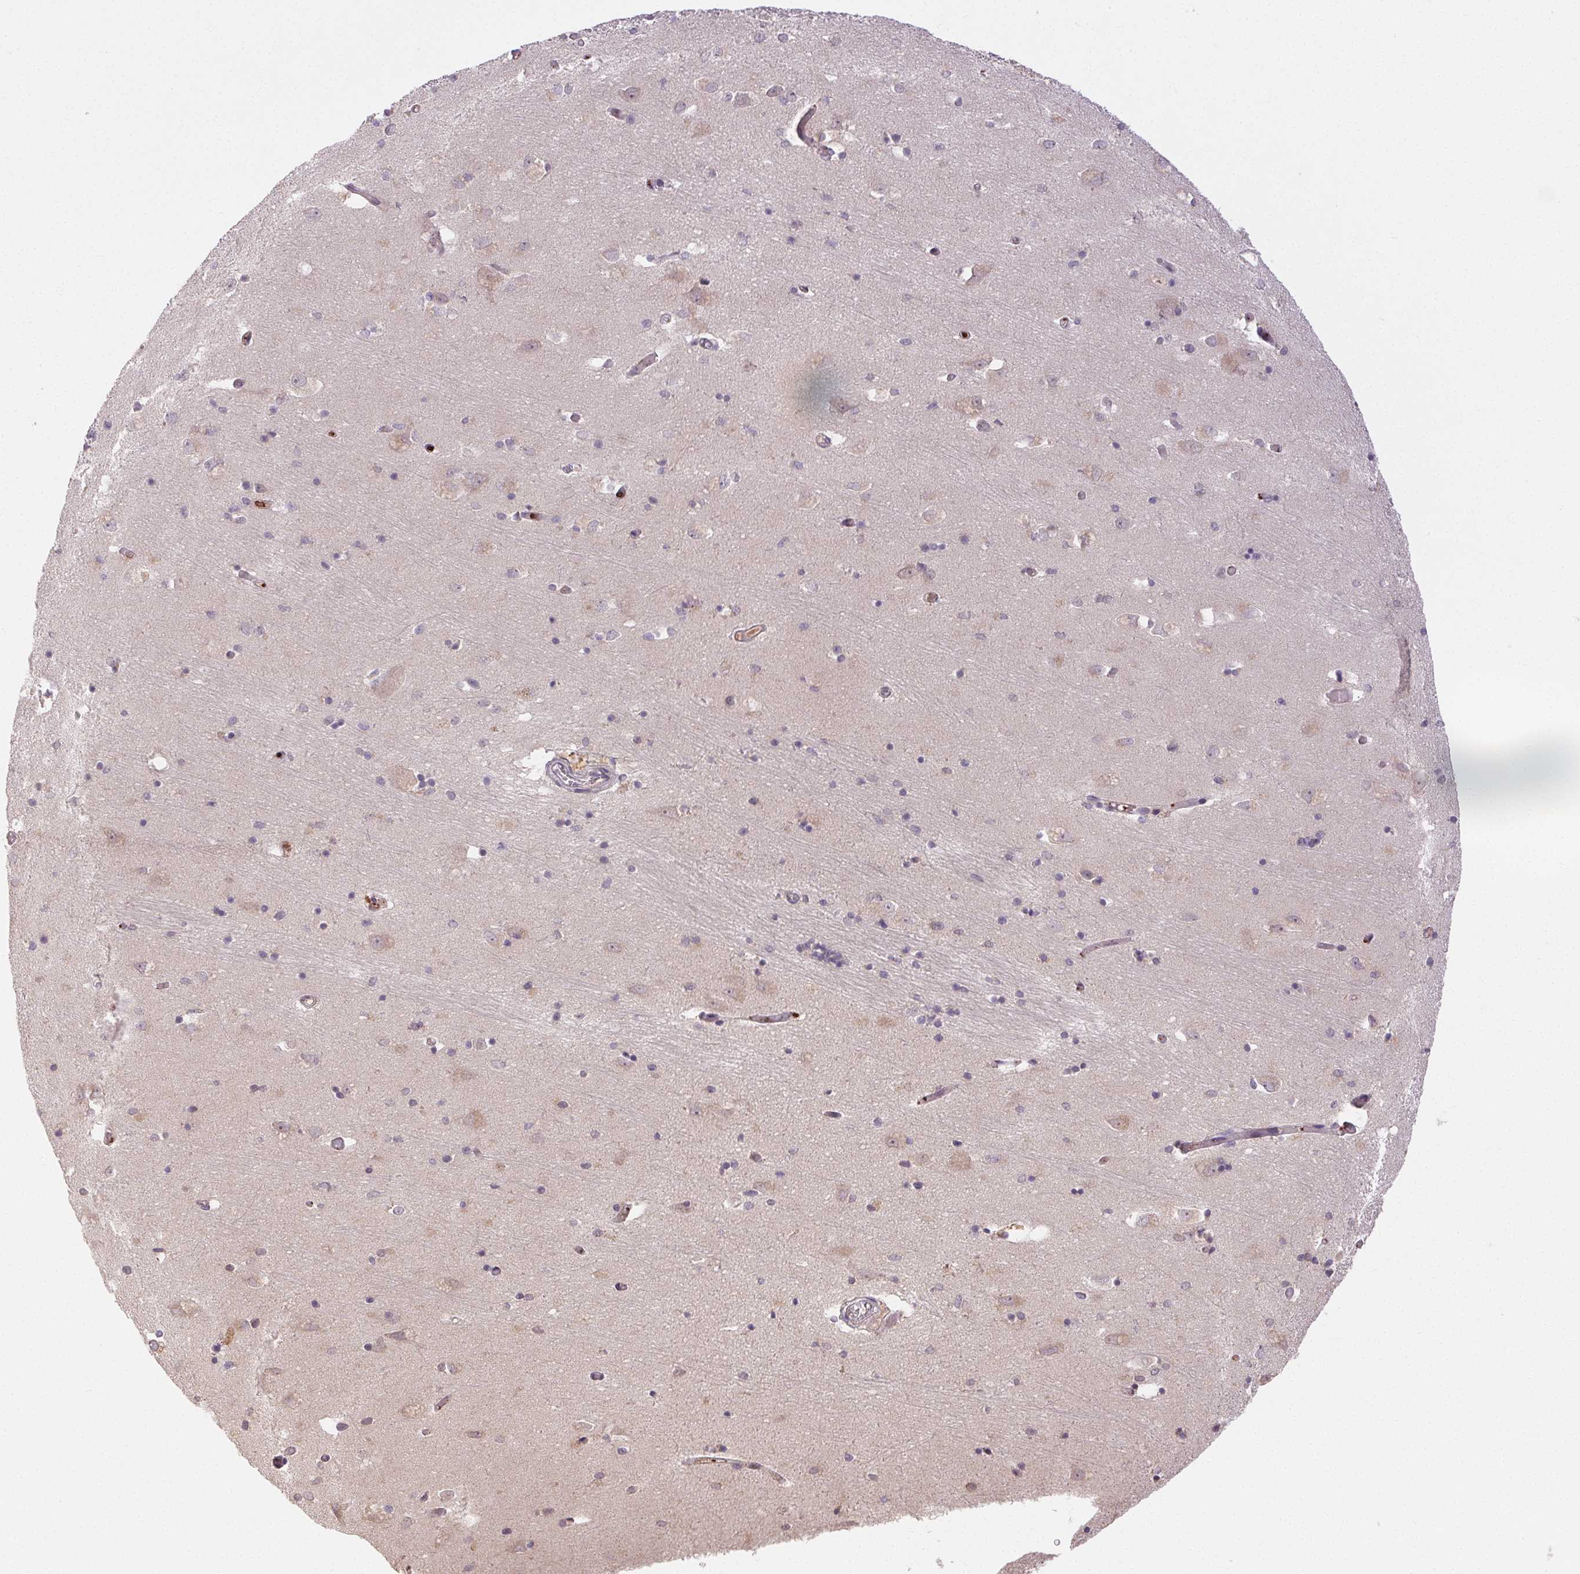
{"staining": {"intensity": "weak", "quantity": "<25%", "location": "cytoplasmic/membranous"}, "tissue": "caudate", "cell_type": "Glial cells", "image_type": "normal", "snomed": [{"axis": "morphology", "description": "Normal tissue, NOS"}, {"axis": "topography", "description": "Lateral ventricle wall"}, {"axis": "topography", "description": "Hippocampus"}], "caption": "Immunohistochemistry (IHC) photomicrograph of normal human caudate stained for a protein (brown), which reveals no staining in glial cells.", "gene": "MAPKAPK2", "patient": {"sex": "female", "age": 63}}